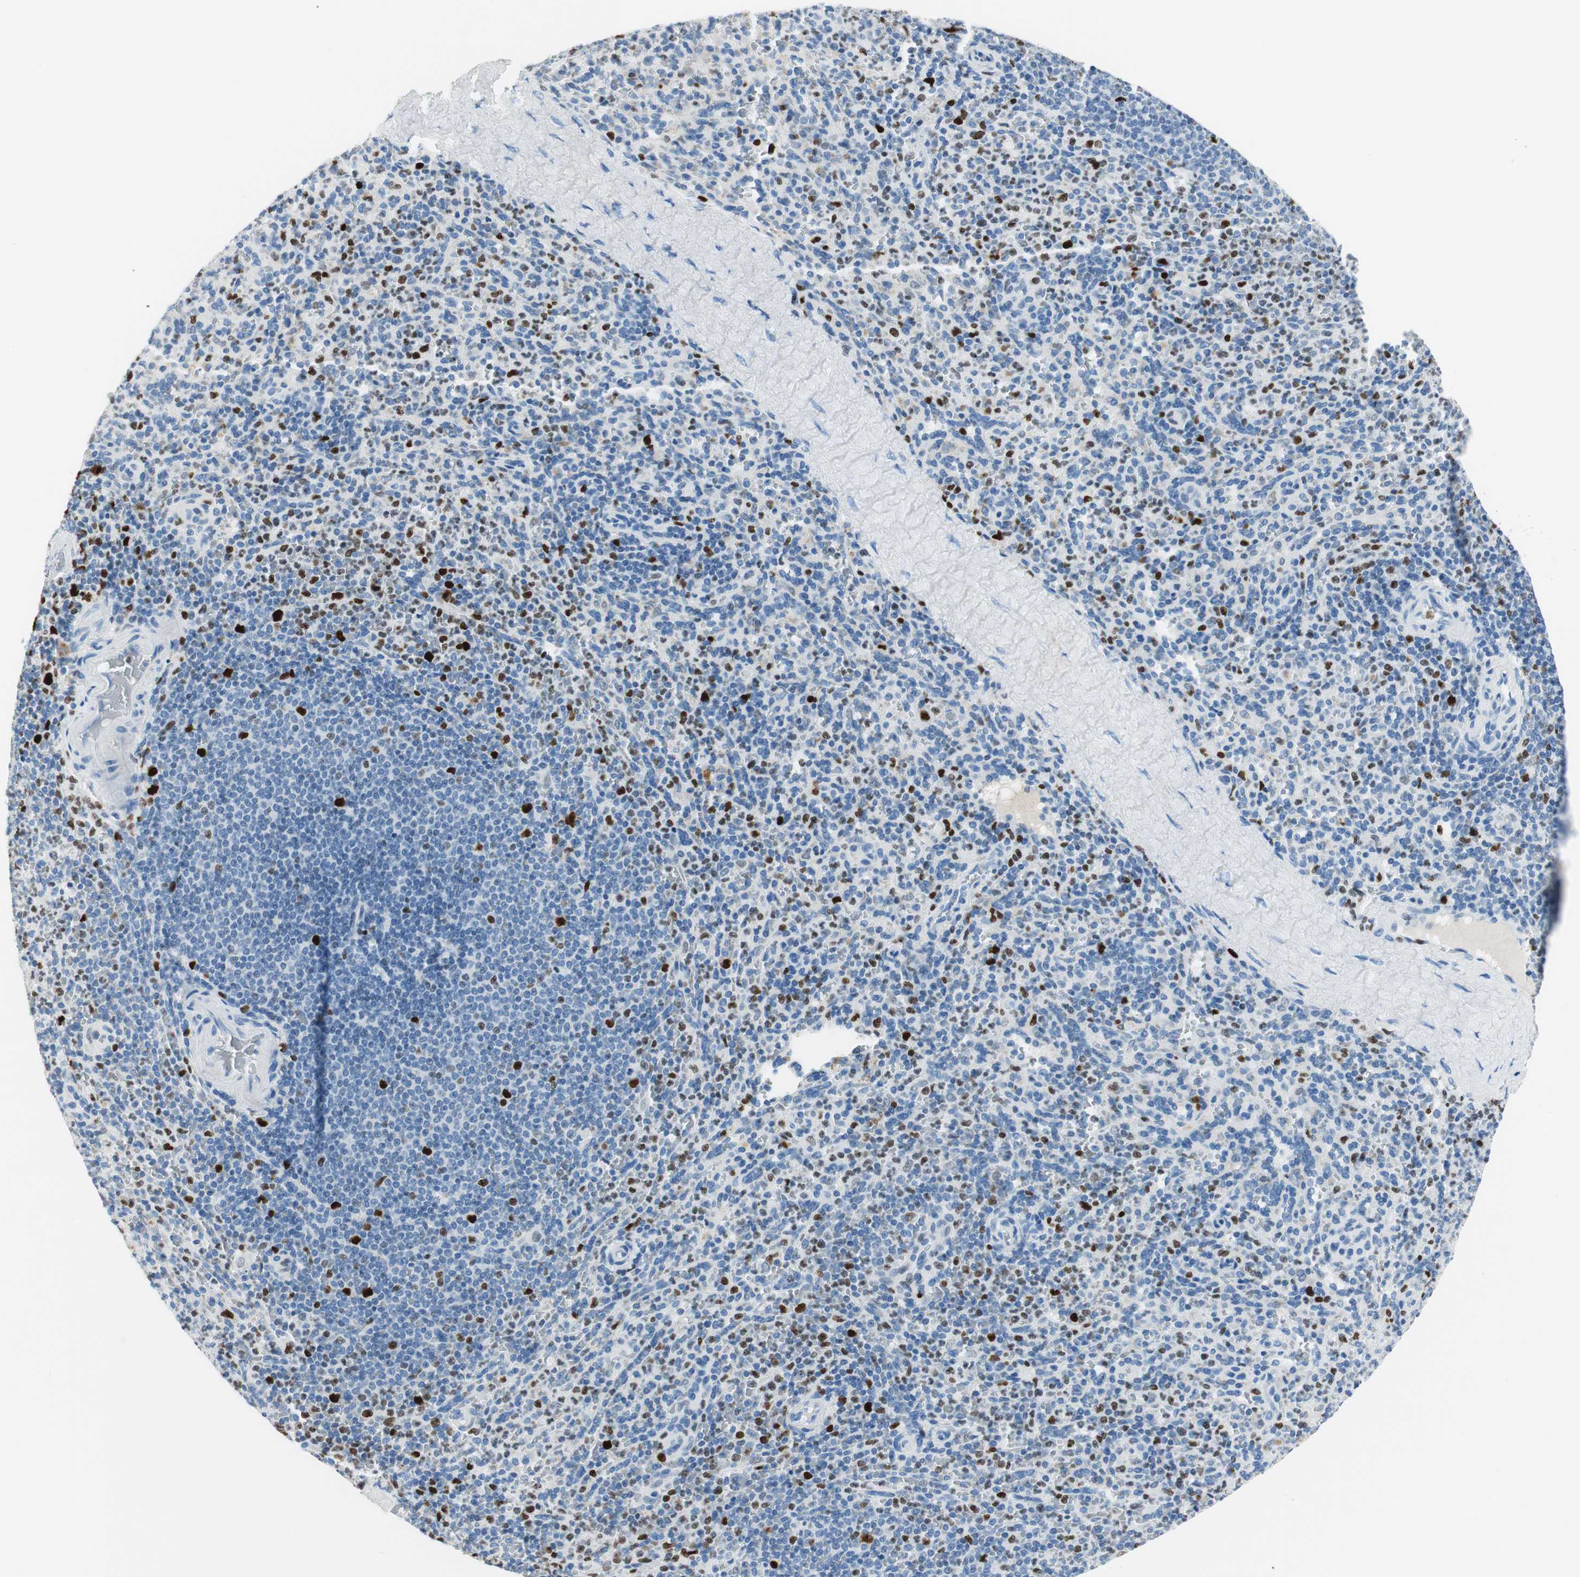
{"staining": {"intensity": "strong", "quantity": "<25%", "location": "nuclear"}, "tissue": "spleen", "cell_type": "Cells in red pulp", "image_type": "normal", "snomed": [{"axis": "morphology", "description": "Normal tissue, NOS"}, {"axis": "topography", "description": "Spleen"}], "caption": "Spleen stained with a brown dye displays strong nuclear positive expression in about <25% of cells in red pulp.", "gene": "EZH2", "patient": {"sex": "male", "age": 36}}